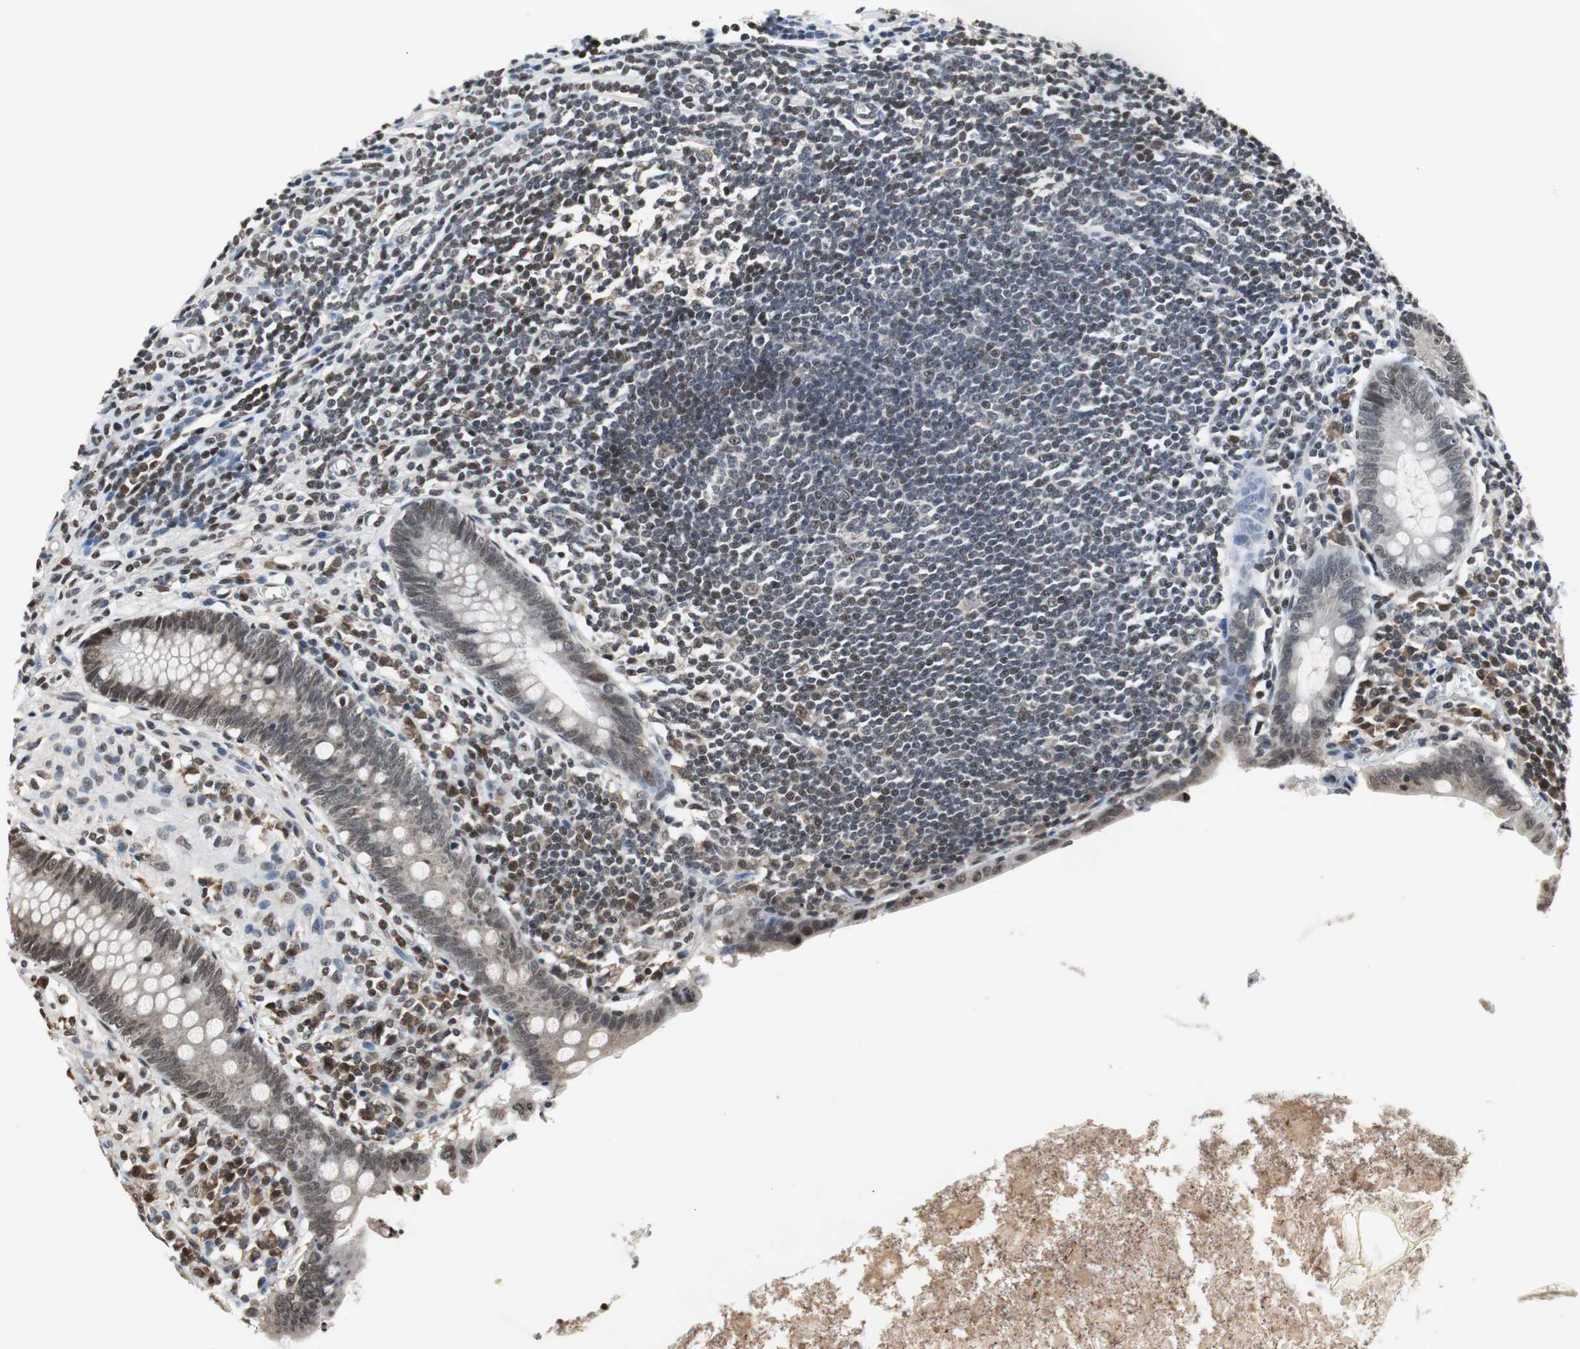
{"staining": {"intensity": "weak", "quantity": ">75%", "location": "nuclear"}, "tissue": "appendix", "cell_type": "Glandular cells", "image_type": "normal", "snomed": [{"axis": "morphology", "description": "Normal tissue, NOS"}, {"axis": "topography", "description": "Appendix"}], "caption": "An image of human appendix stained for a protein exhibits weak nuclear brown staining in glandular cells. Nuclei are stained in blue.", "gene": "REST", "patient": {"sex": "female", "age": 50}}